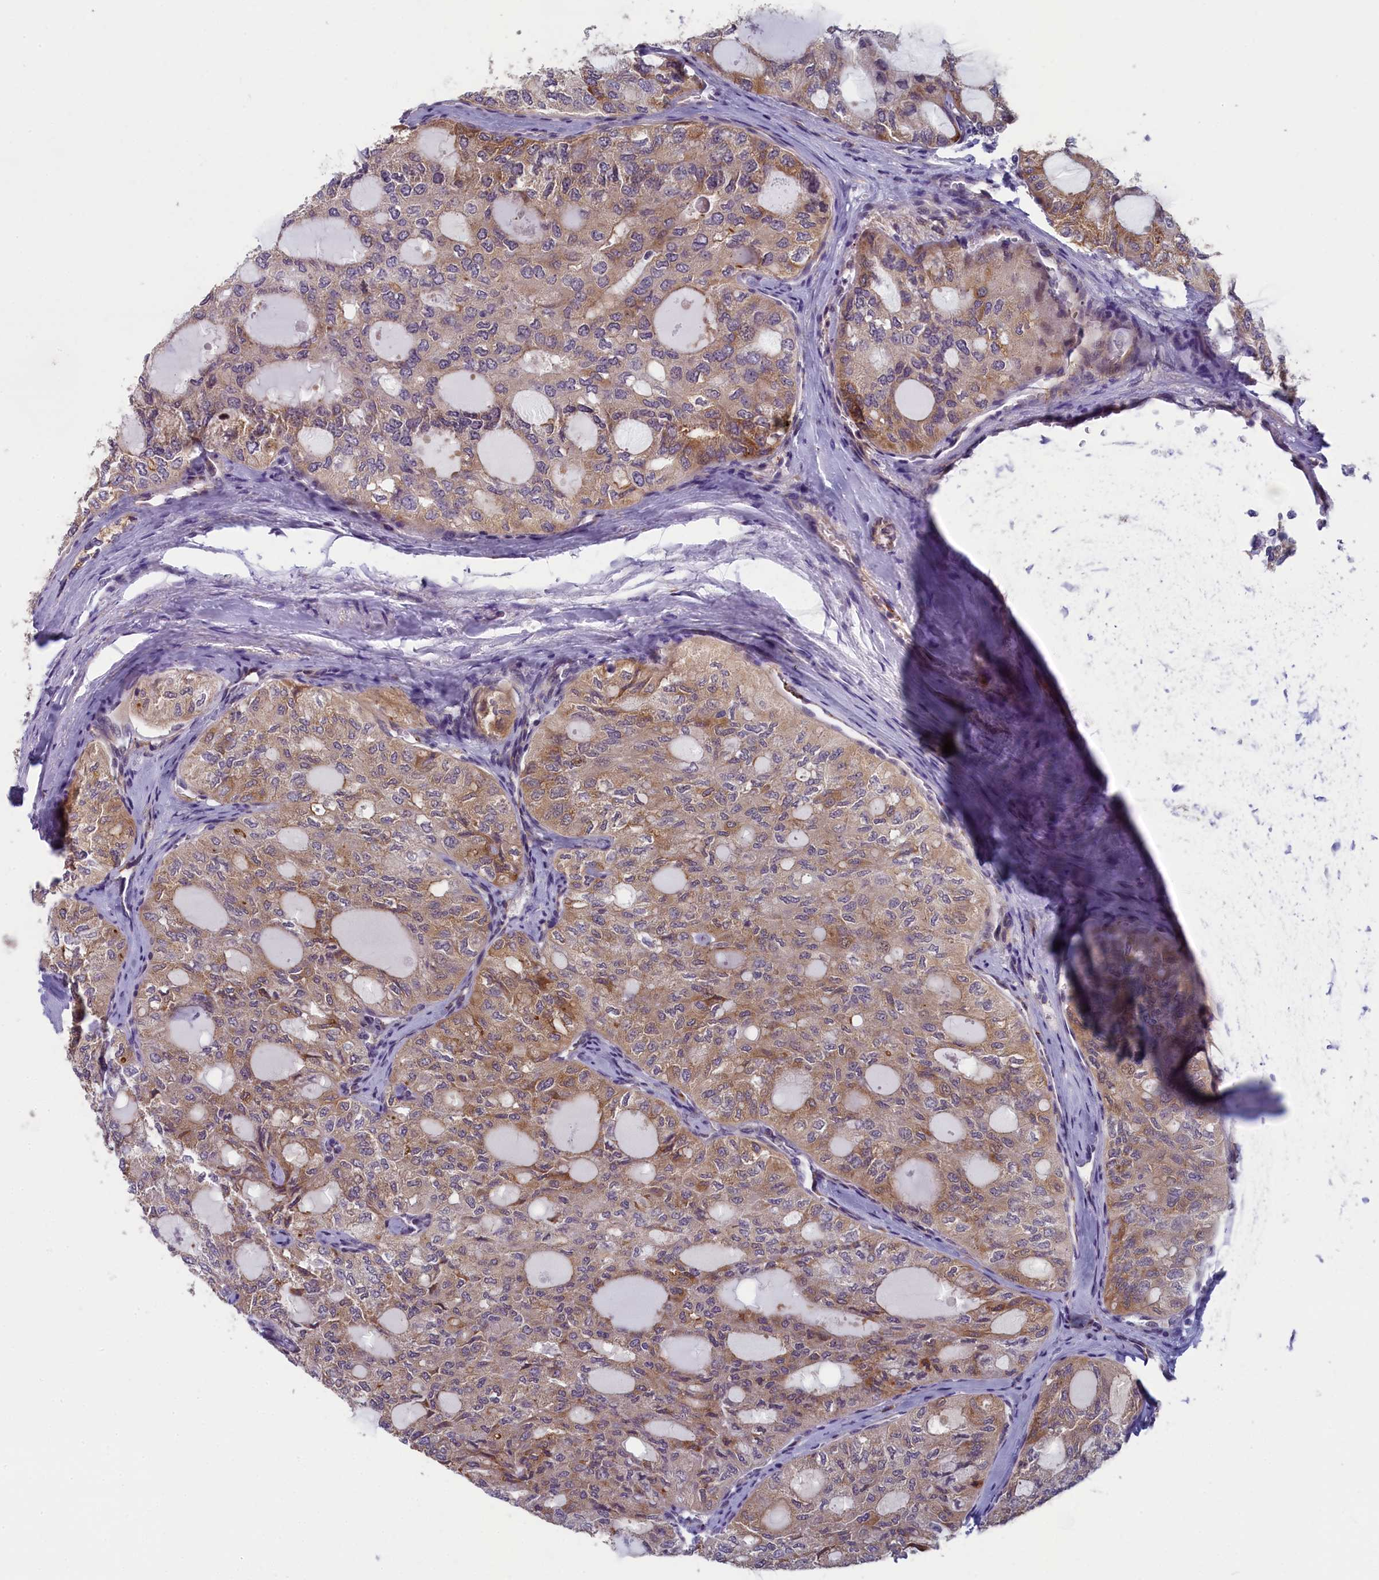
{"staining": {"intensity": "moderate", "quantity": ">75%", "location": "cytoplasmic/membranous"}, "tissue": "thyroid cancer", "cell_type": "Tumor cells", "image_type": "cancer", "snomed": [{"axis": "morphology", "description": "Follicular adenoma carcinoma, NOS"}, {"axis": "topography", "description": "Thyroid gland"}], "caption": "Thyroid follicular adenoma carcinoma tissue exhibits moderate cytoplasmic/membranous expression in about >75% of tumor cells (IHC, brightfield microscopy, high magnification).", "gene": "CNEP1R1", "patient": {"sex": "male", "age": 75}}